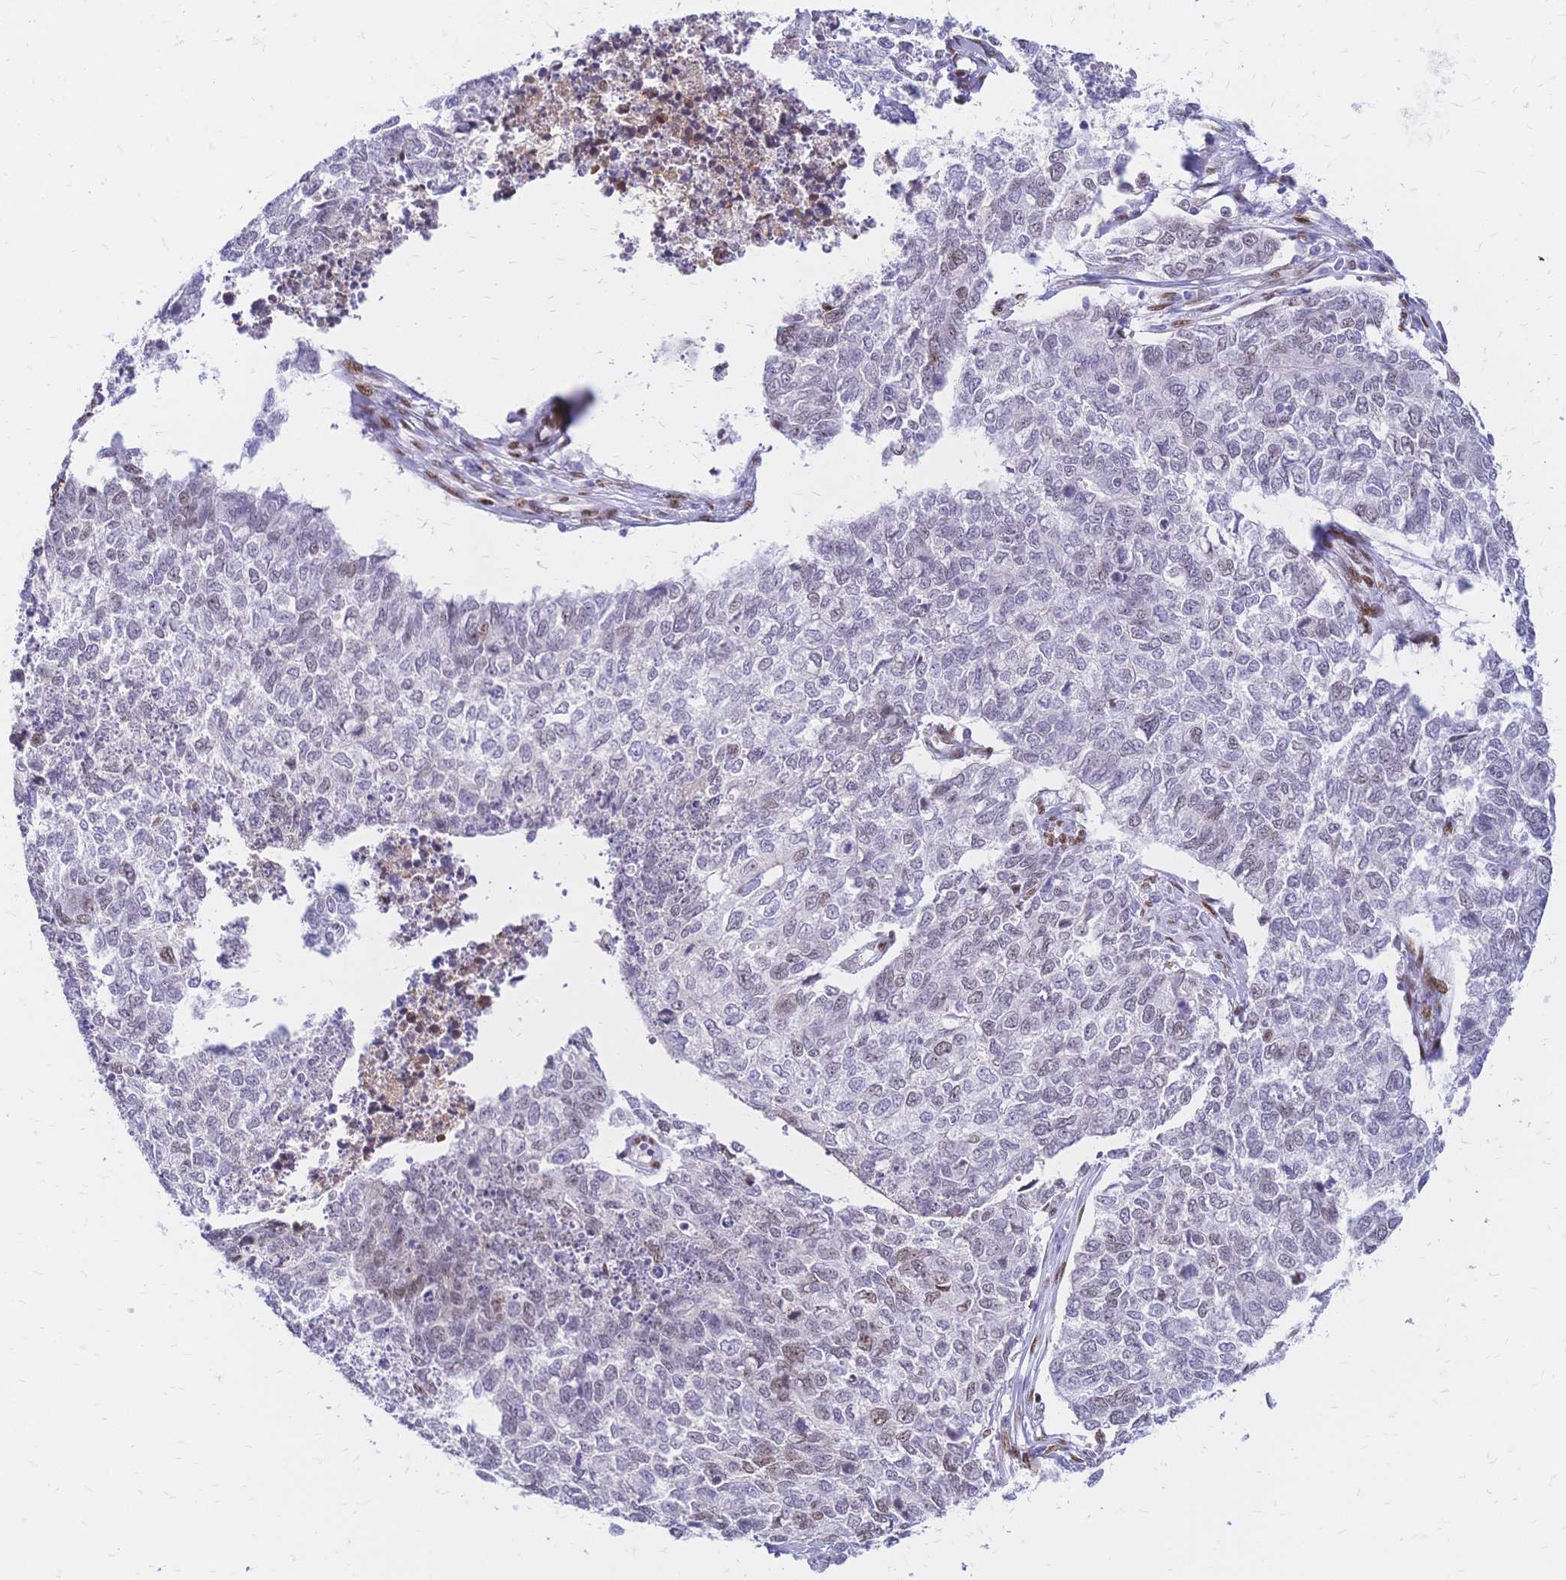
{"staining": {"intensity": "moderate", "quantity": "<25%", "location": "nuclear"}, "tissue": "cervical cancer", "cell_type": "Tumor cells", "image_type": "cancer", "snomed": [{"axis": "morphology", "description": "Adenocarcinoma, NOS"}, {"axis": "topography", "description": "Cervix"}], "caption": "This micrograph demonstrates immunohistochemistry (IHC) staining of human adenocarcinoma (cervical), with low moderate nuclear expression in about <25% of tumor cells.", "gene": "NFIC", "patient": {"sex": "female", "age": 63}}